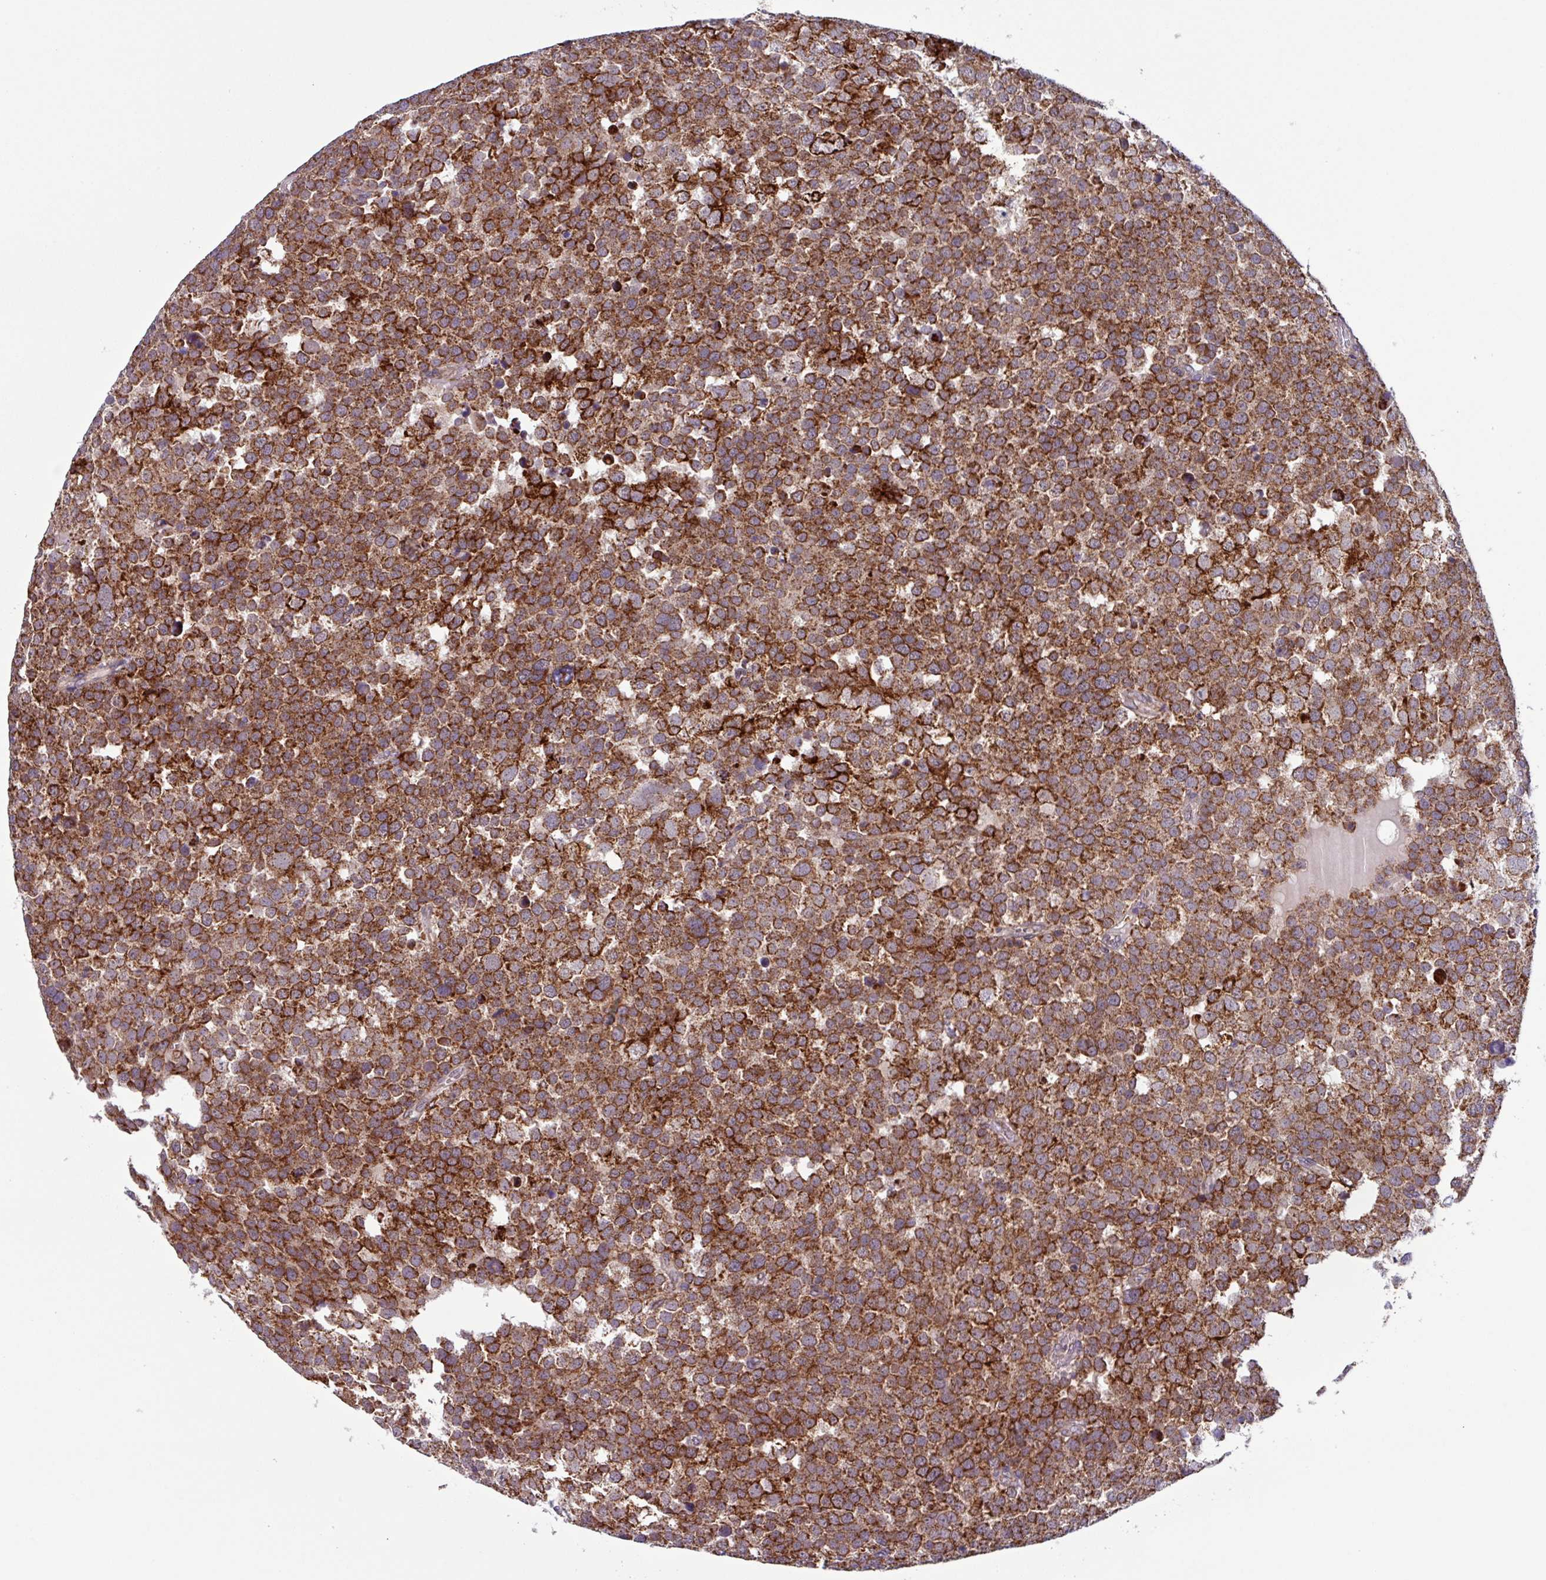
{"staining": {"intensity": "strong", "quantity": ">75%", "location": "cytoplasmic/membranous"}, "tissue": "testis cancer", "cell_type": "Tumor cells", "image_type": "cancer", "snomed": [{"axis": "morphology", "description": "Seminoma, NOS"}, {"axis": "topography", "description": "Testis"}], "caption": "Seminoma (testis) tissue reveals strong cytoplasmic/membranous positivity in about >75% of tumor cells", "gene": "AKIRIN1", "patient": {"sex": "male", "age": 71}}